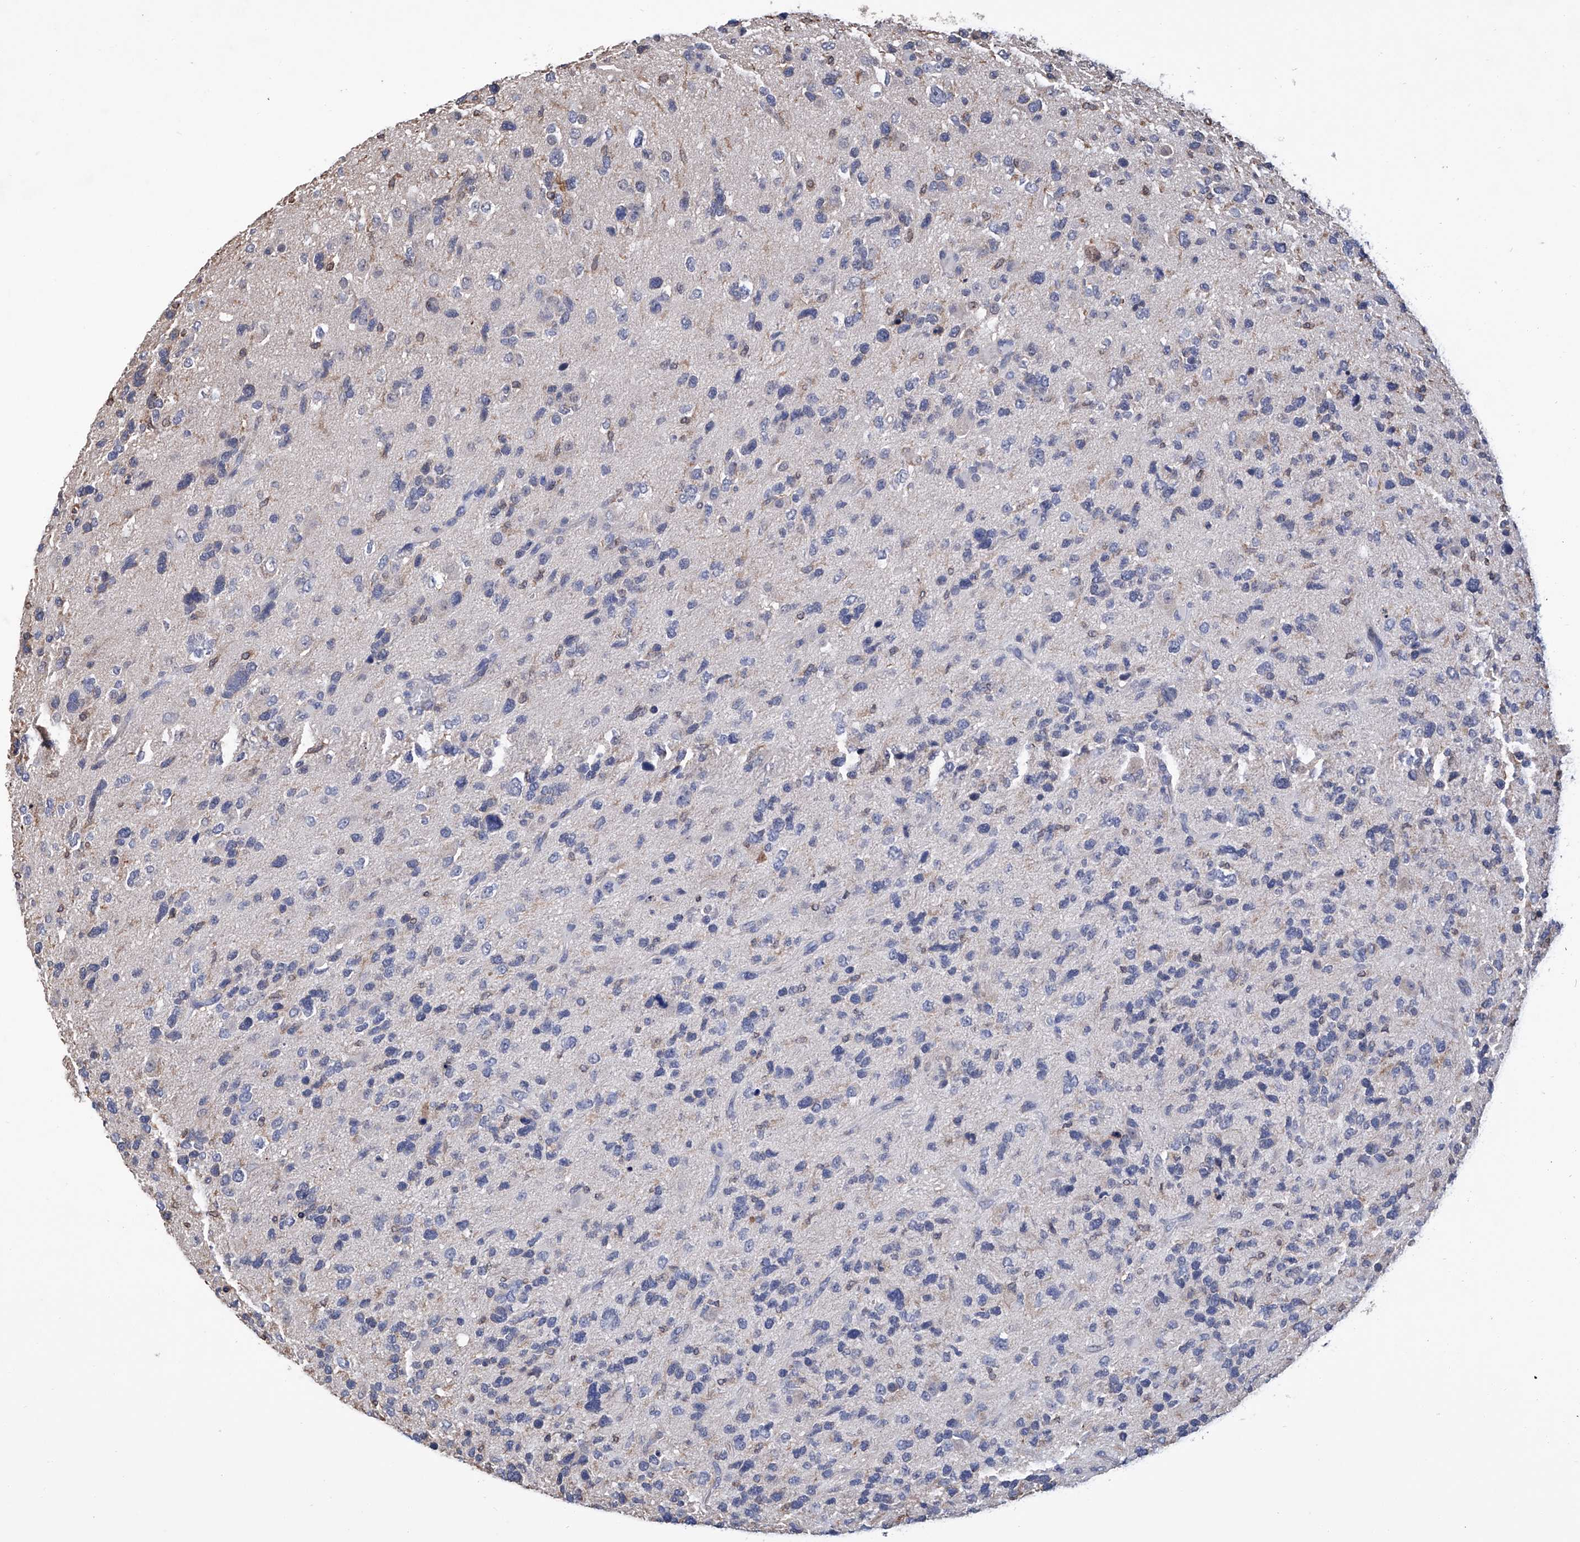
{"staining": {"intensity": "negative", "quantity": "none", "location": "none"}, "tissue": "glioma", "cell_type": "Tumor cells", "image_type": "cancer", "snomed": [{"axis": "morphology", "description": "Glioma, malignant, High grade"}, {"axis": "topography", "description": "Brain"}], "caption": "Micrograph shows no protein positivity in tumor cells of malignant high-grade glioma tissue. (Brightfield microscopy of DAB (3,3'-diaminobenzidine) immunohistochemistry at high magnification).", "gene": "GPT", "patient": {"sex": "female", "age": 58}}